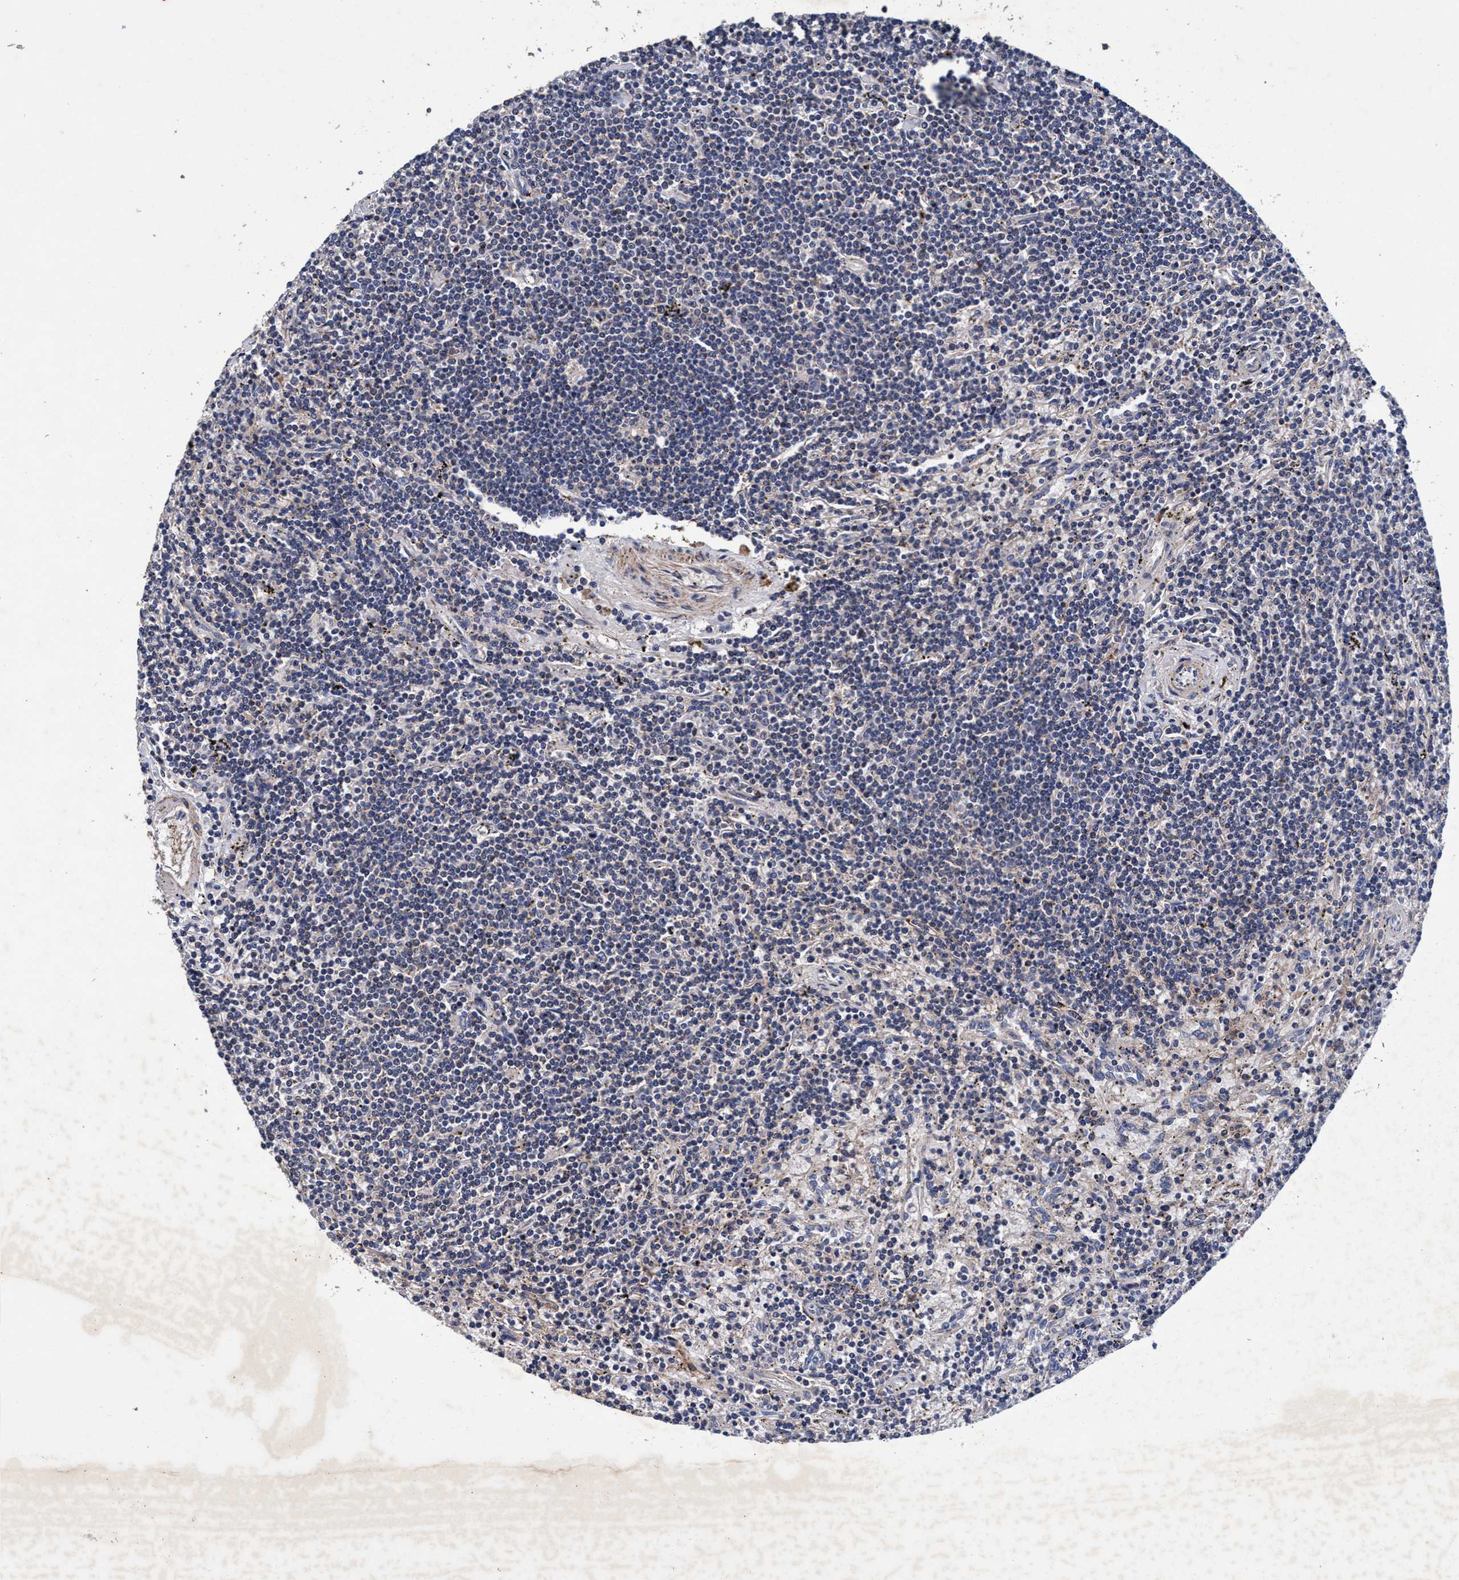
{"staining": {"intensity": "negative", "quantity": "none", "location": "none"}, "tissue": "lymphoma", "cell_type": "Tumor cells", "image_type": "cancer", "snomed": [{"axis": "morphology", "description": "Malignant lymphoma, non-Hodgkin's type, Low grade"}, {"axis": "topography", "description": "Spleen"}], "caption": "This is an immunohistochemistry (IHC) photomicrograph of human lymphoma. There is no staining in tumor cells.", "gene": "RNF208", "patient": {"sex": "male", "age": 76}}